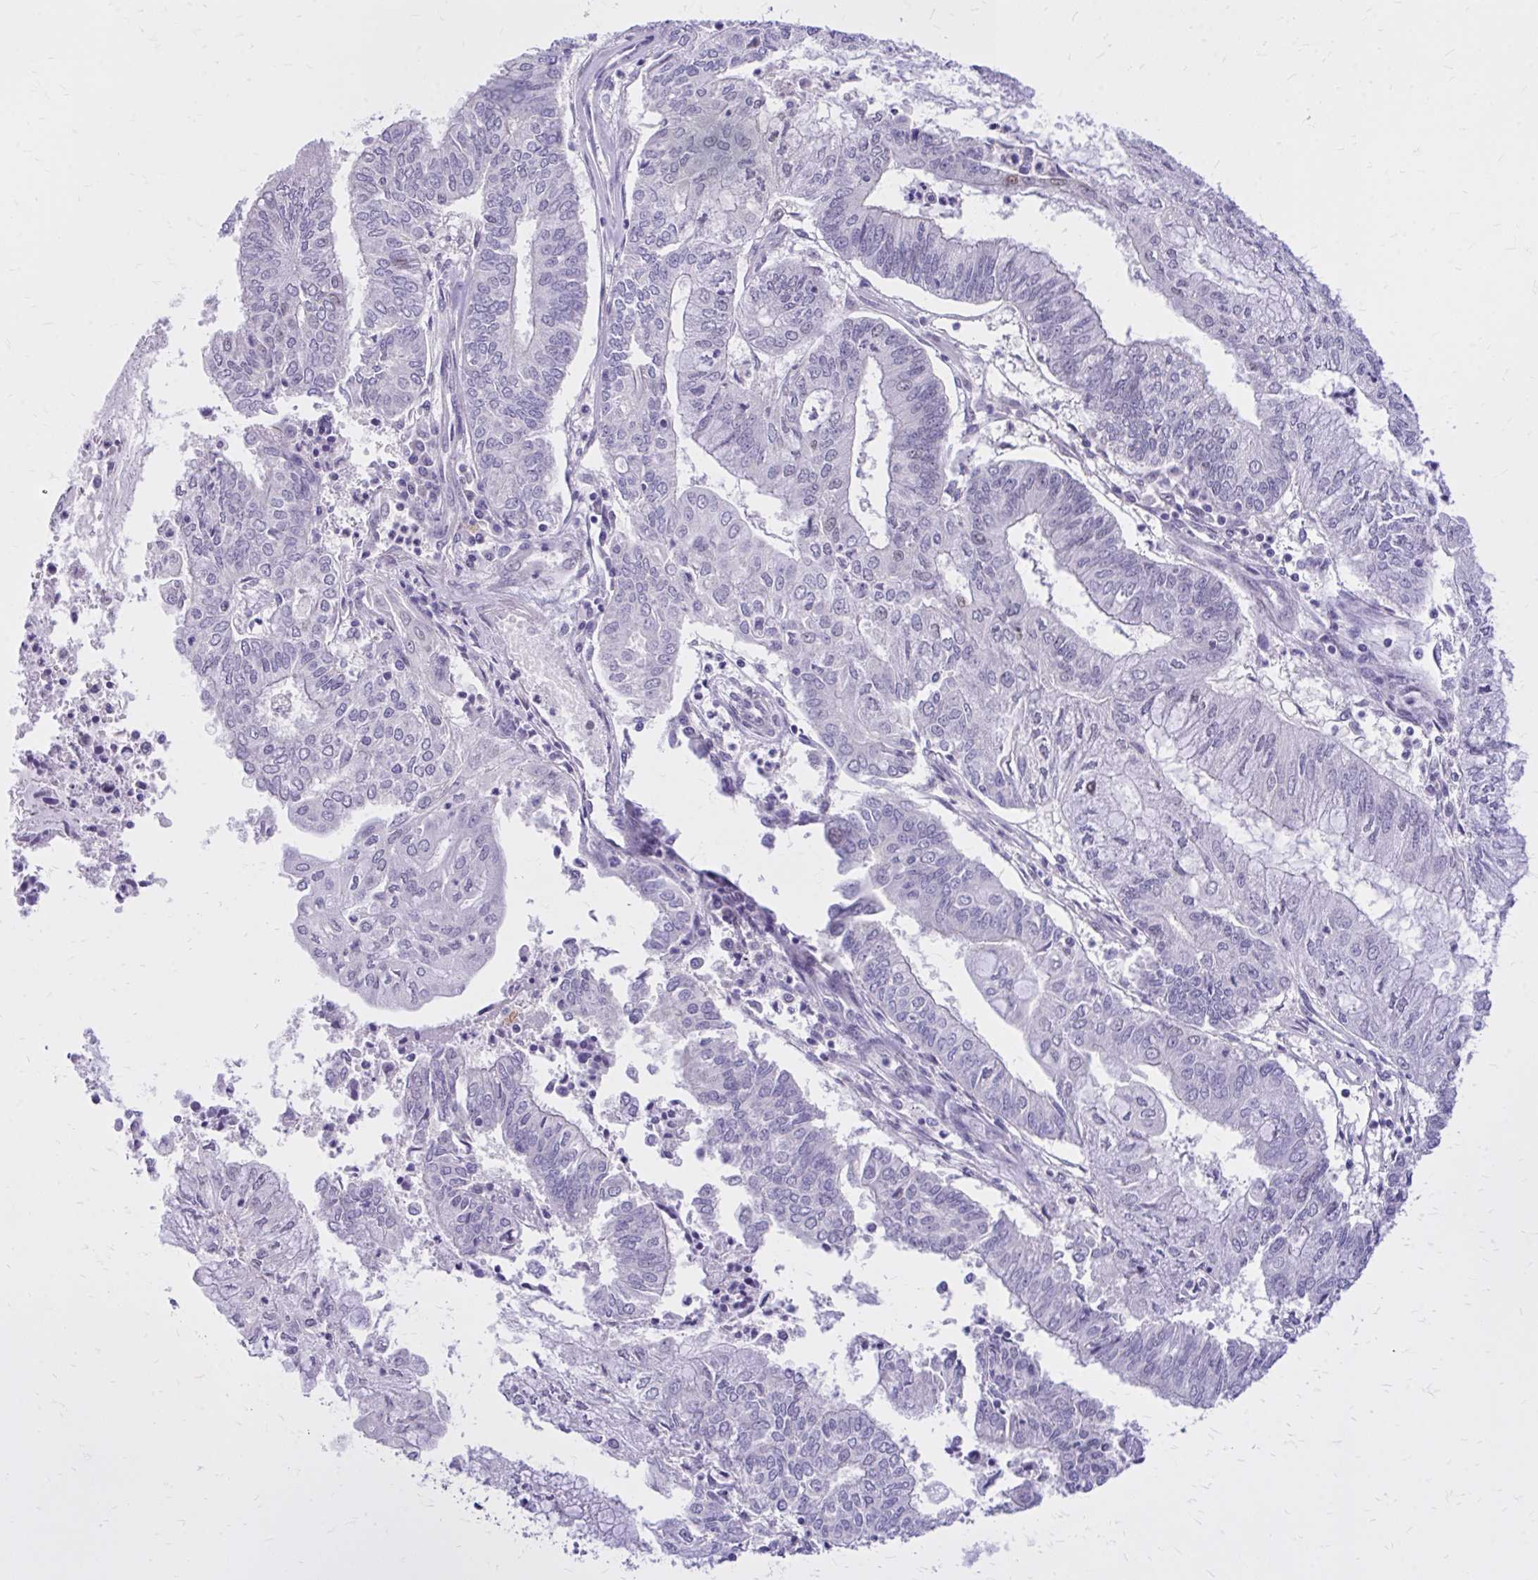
{"staining": {"intensity": "negative", "quantity": "none", "location": "none"}, "tissue": "endometrial cancer", "cell_type": "Tumor cells", "image_type": "cancer", "snomed": [{"axis": "morphology", "description": "Adenocarcinoma, NOS"}, {"axis": "topography", "description": "Endometrium"}], "caption": "This is a micrograph of immunohistochemistry (IHC) staining of adenocarcinoma (endometrial), which shows no expression in tumor cells. The staining was performed using DAB to visualize the protein expression in brown, while the nuclei were stained in blue with hematoxylin (Magnification: 20x).", "gene": "ZBTB25", "patient": {"sex": "female", "age": 61}}